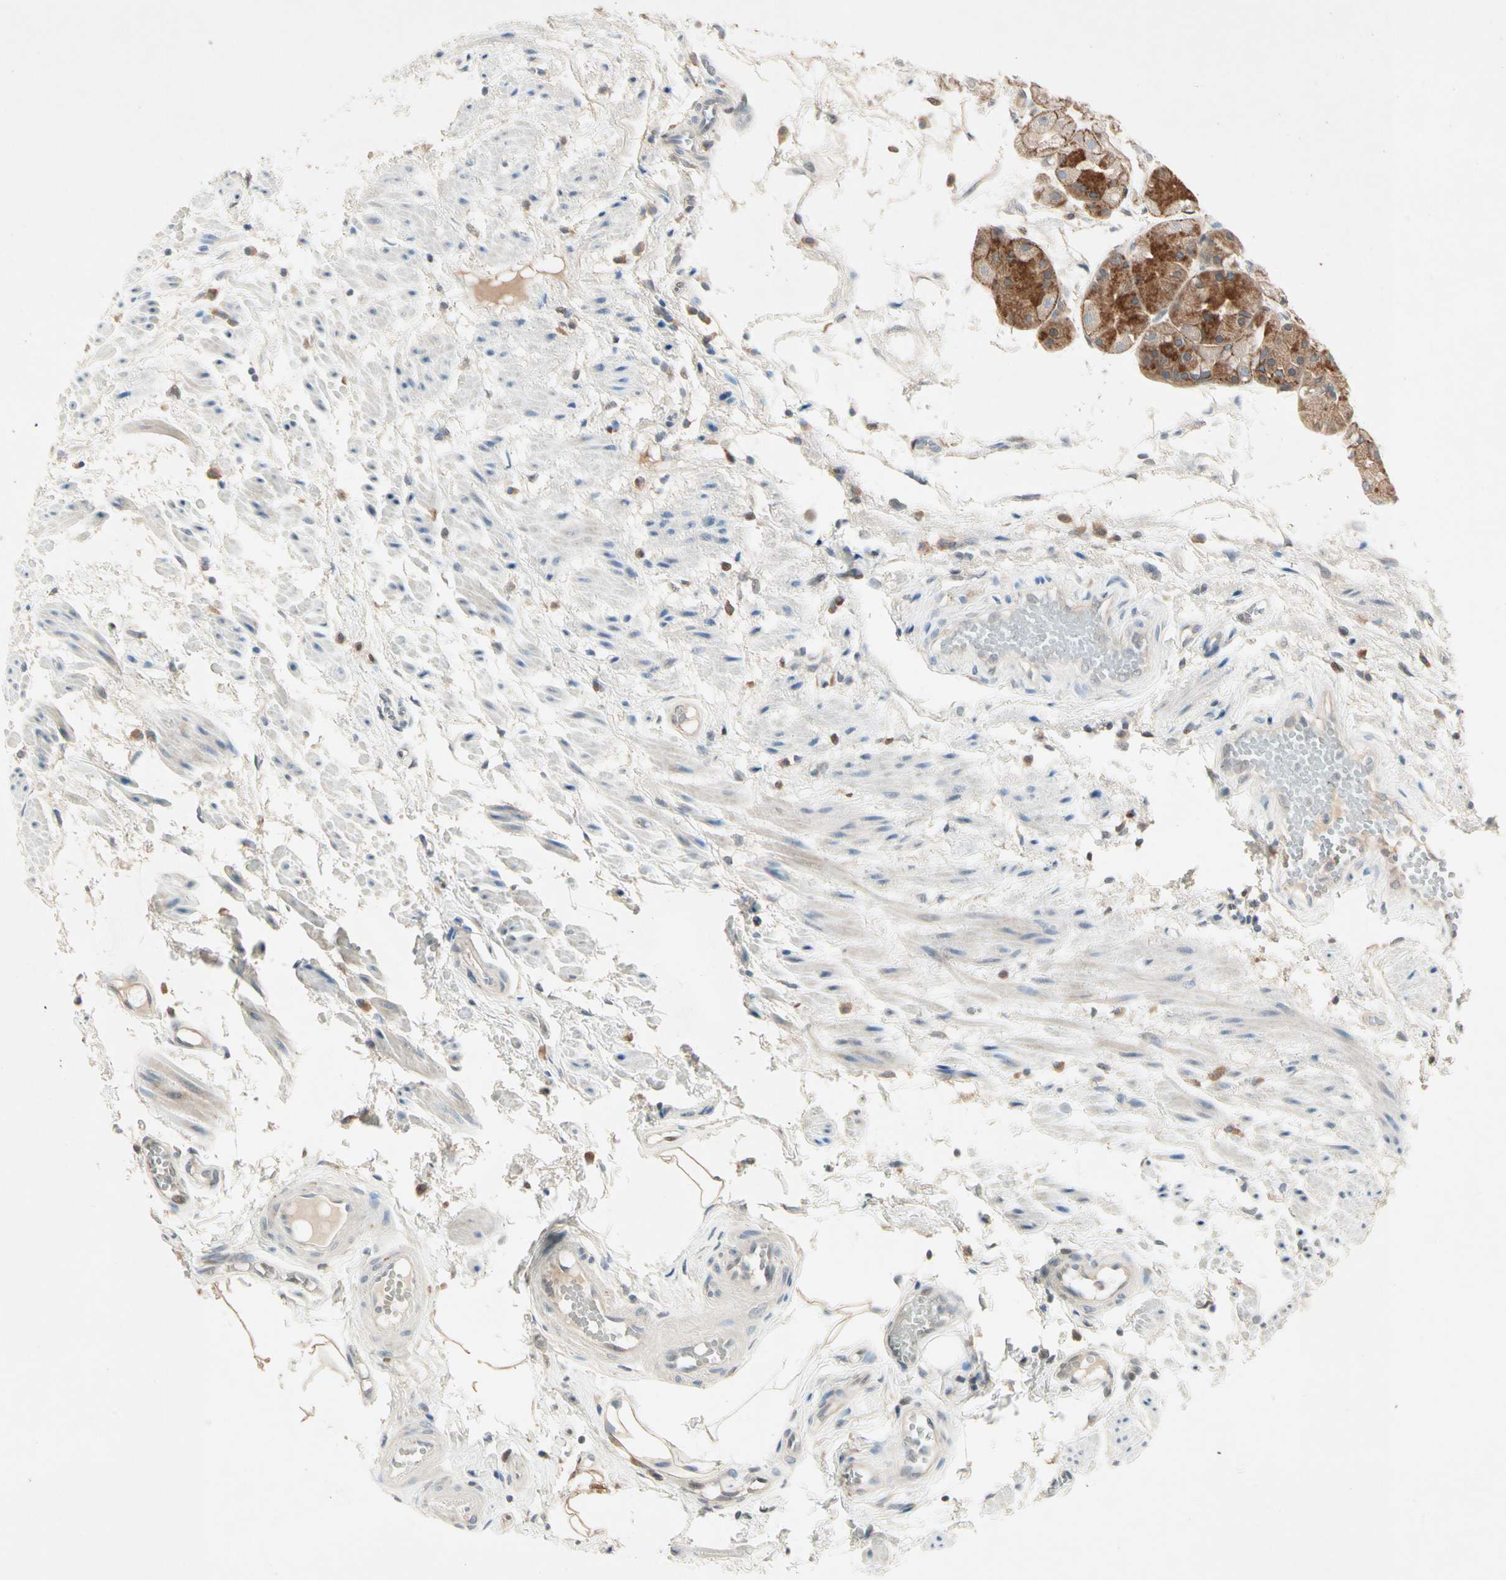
{"staining": {"intensity": "moderate", "quantity": ">75%", "location": "cytoplasmic/membranous"}, "tissue": "stomach", "cell_type": "Glandular cells", "image_type": "normal", "snomed": [{"axis": "morphology", "description": "Normal tissue, NOS"}, {"axis": "topography", "description": "Stomach, upper"}], "caption": "Protein expression analysis of benign stomach shows moderate cytoplasmic/membranous staining in approximately >75% of glandular cells. The staining was performed using DAB, with brown indicating positive protein expression. Nuclei are stained blue with hematoxylin.", "gene": "IL1R1", "patient": {"sex": "male", "age": 72}}